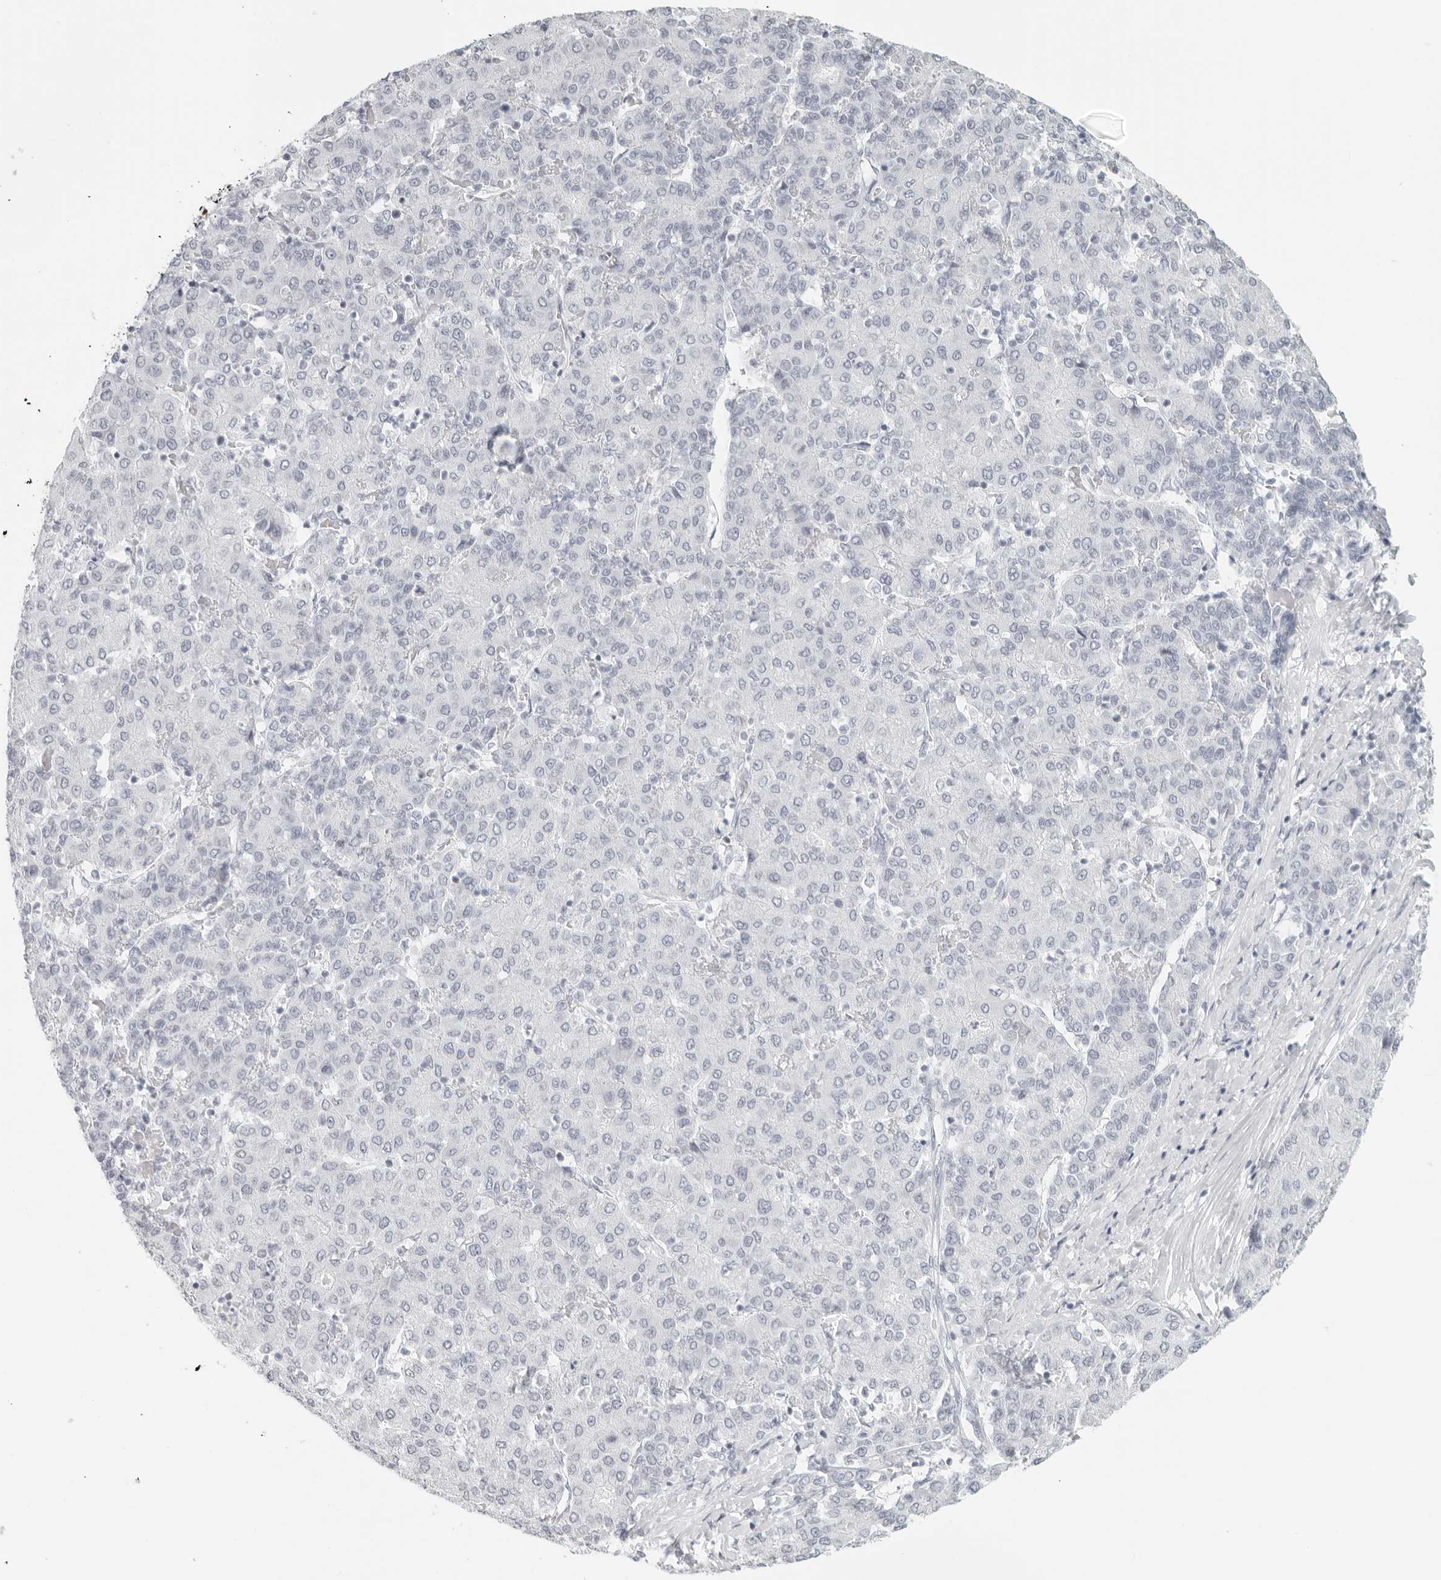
{"staining": {"intensity": "negative", "quantity": "none", "location": "none"}, "tissue": "liver cancer", "cell_type": "Tumor cells", "image_type": "cancer", "snomed": [{"axis": "morphology", "description": "Carcinoma, Hepatocellular, NOS"}, {"axis": "topography", "description": "Liver"}], "caption": "A micrograph of human hepatocellular carcinoma (liver) is negative for staining in tumor cells.", "gene": "RPS6KC1", "patient": {"sex": "male", "age": 65}}